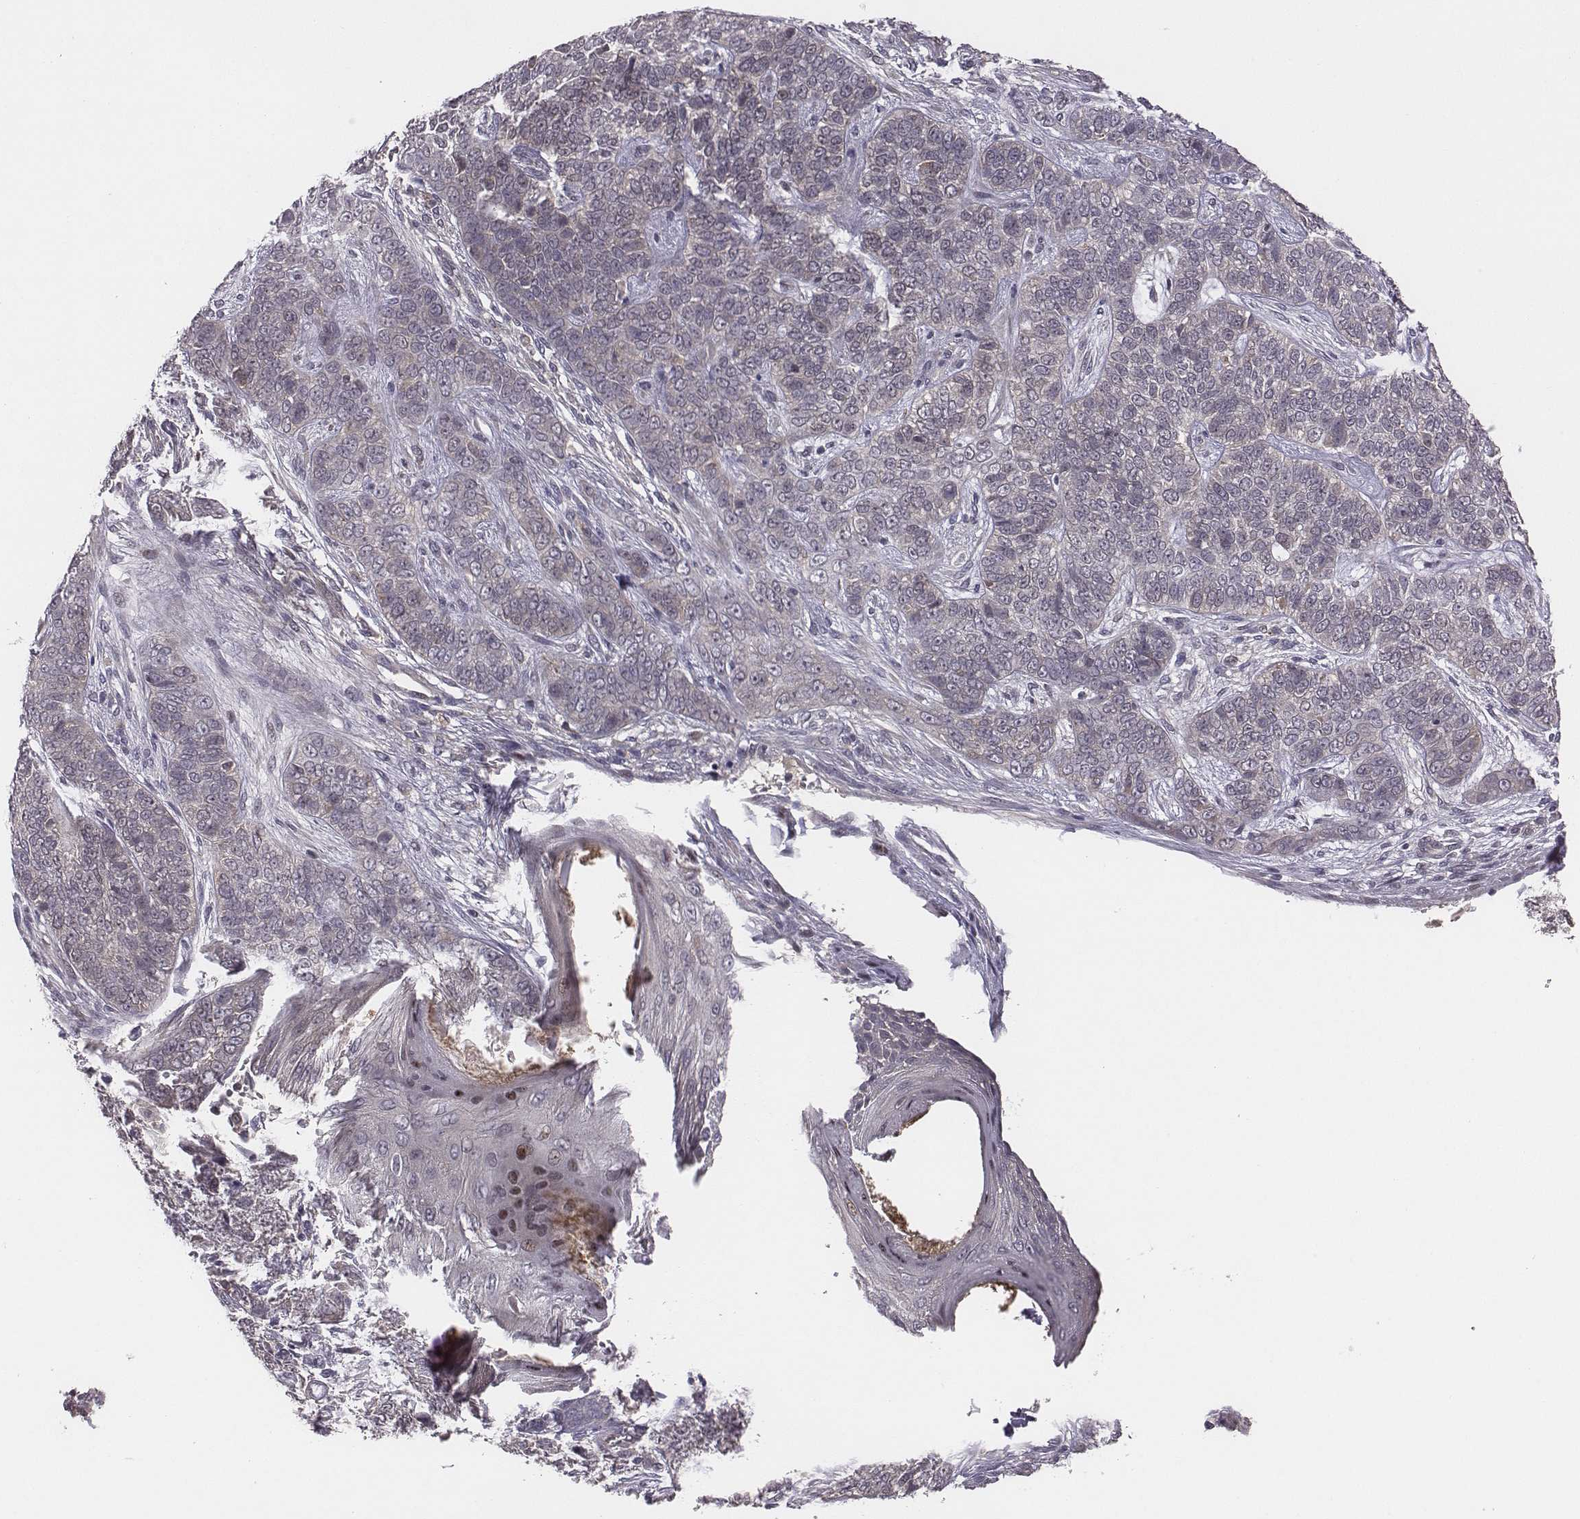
{"staining": {"intensity": "negative", "quantity": "none", "location": "none"}, "tissue": "skin cancer", "cell_type": "Tumor cells", "image_type": "cancer", "snomed": [{"axis": "morphology", "description": "Basal cell carcinoma"}, {"axis": "topography", "description": "Skin"}], "caption": "This is a photomicrograph of immunohistochemistry (IHC) staining of skin basal cell carcinoma, which shows no staining in tumor cells.", "gene": "SMURF2", "patient": {"sex": "female", "age": 69}}